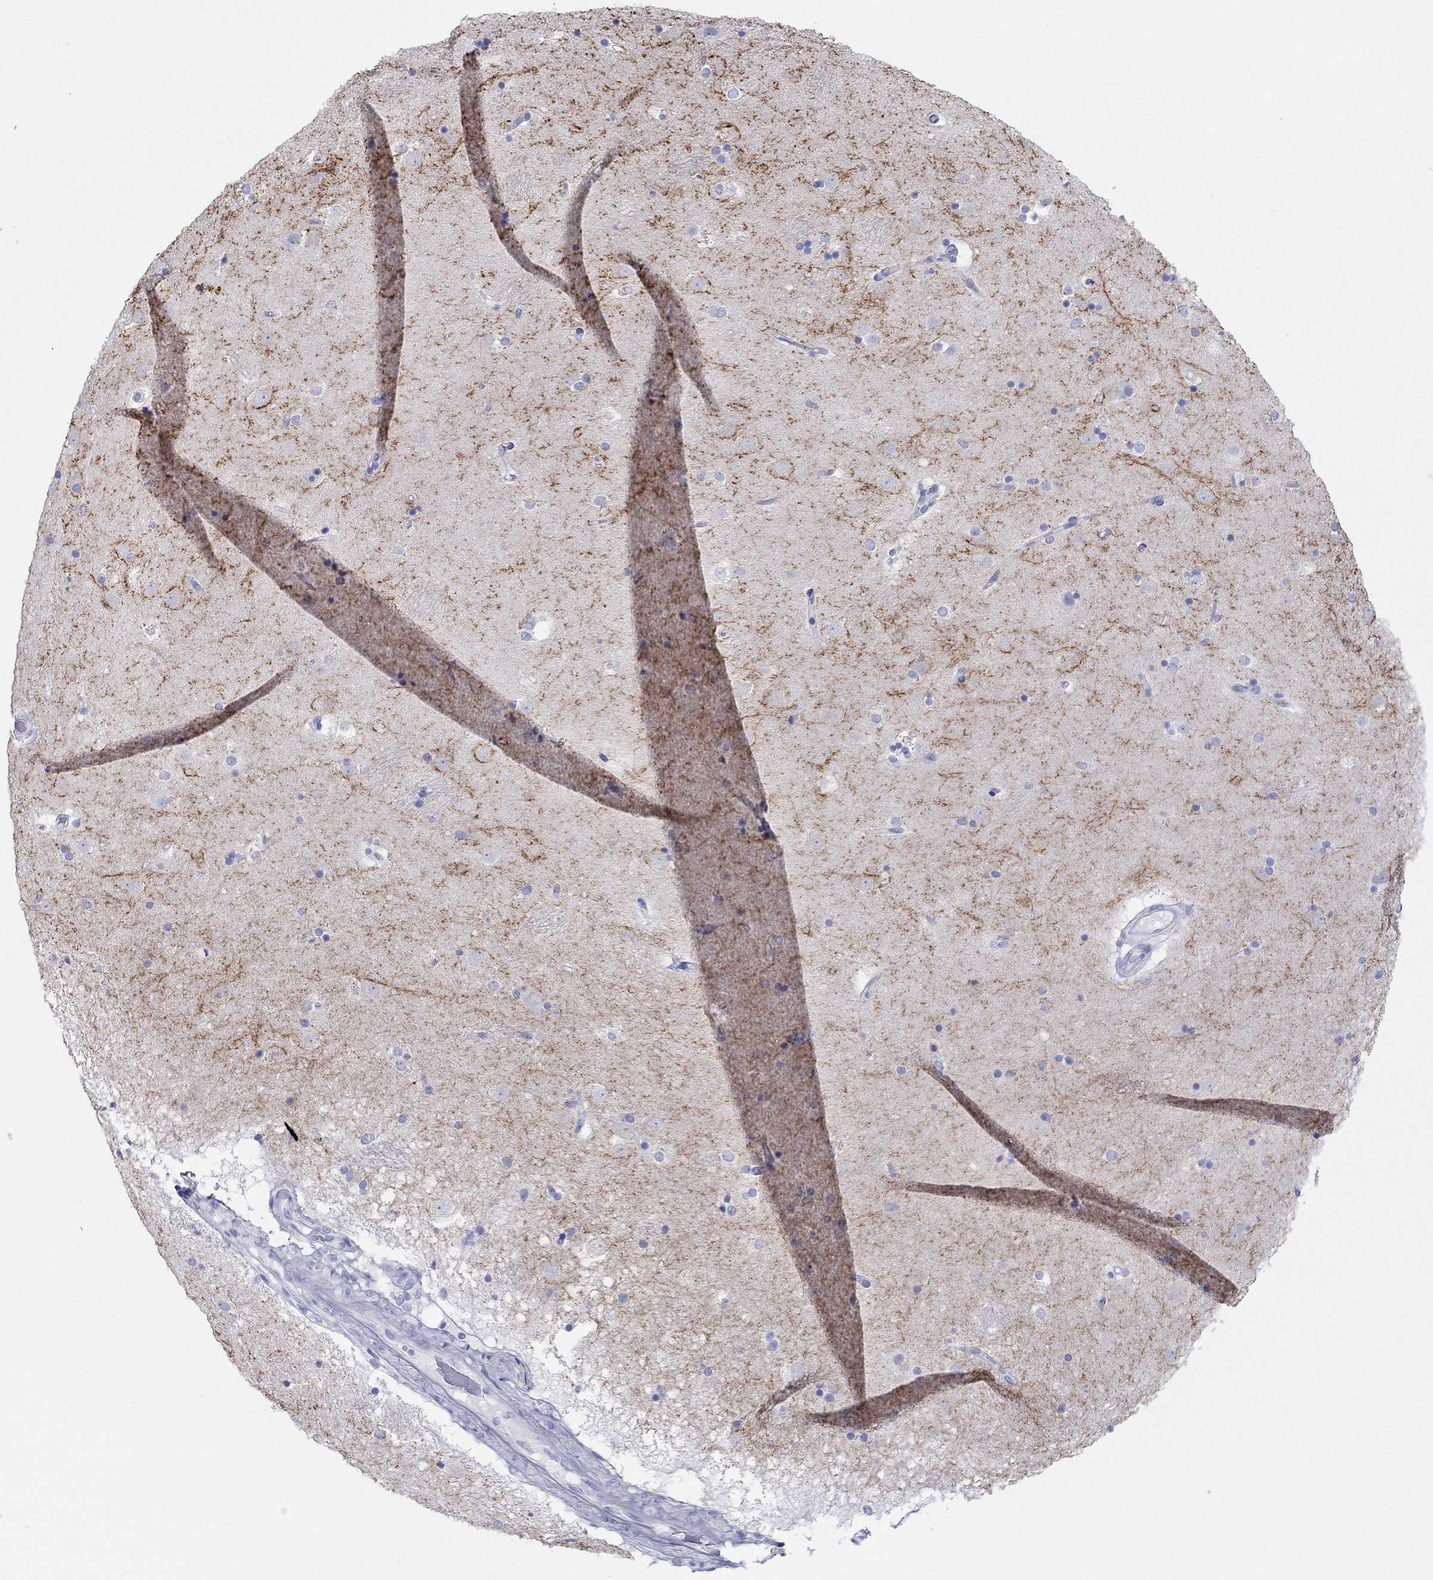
{"staining": {"intensity": "negative", "quantity": "none", "location": "none"}, "tissue": "caudate", "cell_type": "Glial cells", "image_type": "normal", "snomed": [{"axis": "morphology", "description": "Normal tissue, NOS"}, {"axis": "topography", "description": "Lateral ventricle wall"}], "caption": "Micrograph shows no protein expression in glial cells of normal caudate.", "gene": "LAMP5", "patient": {"sex": "male", "age": 51}}